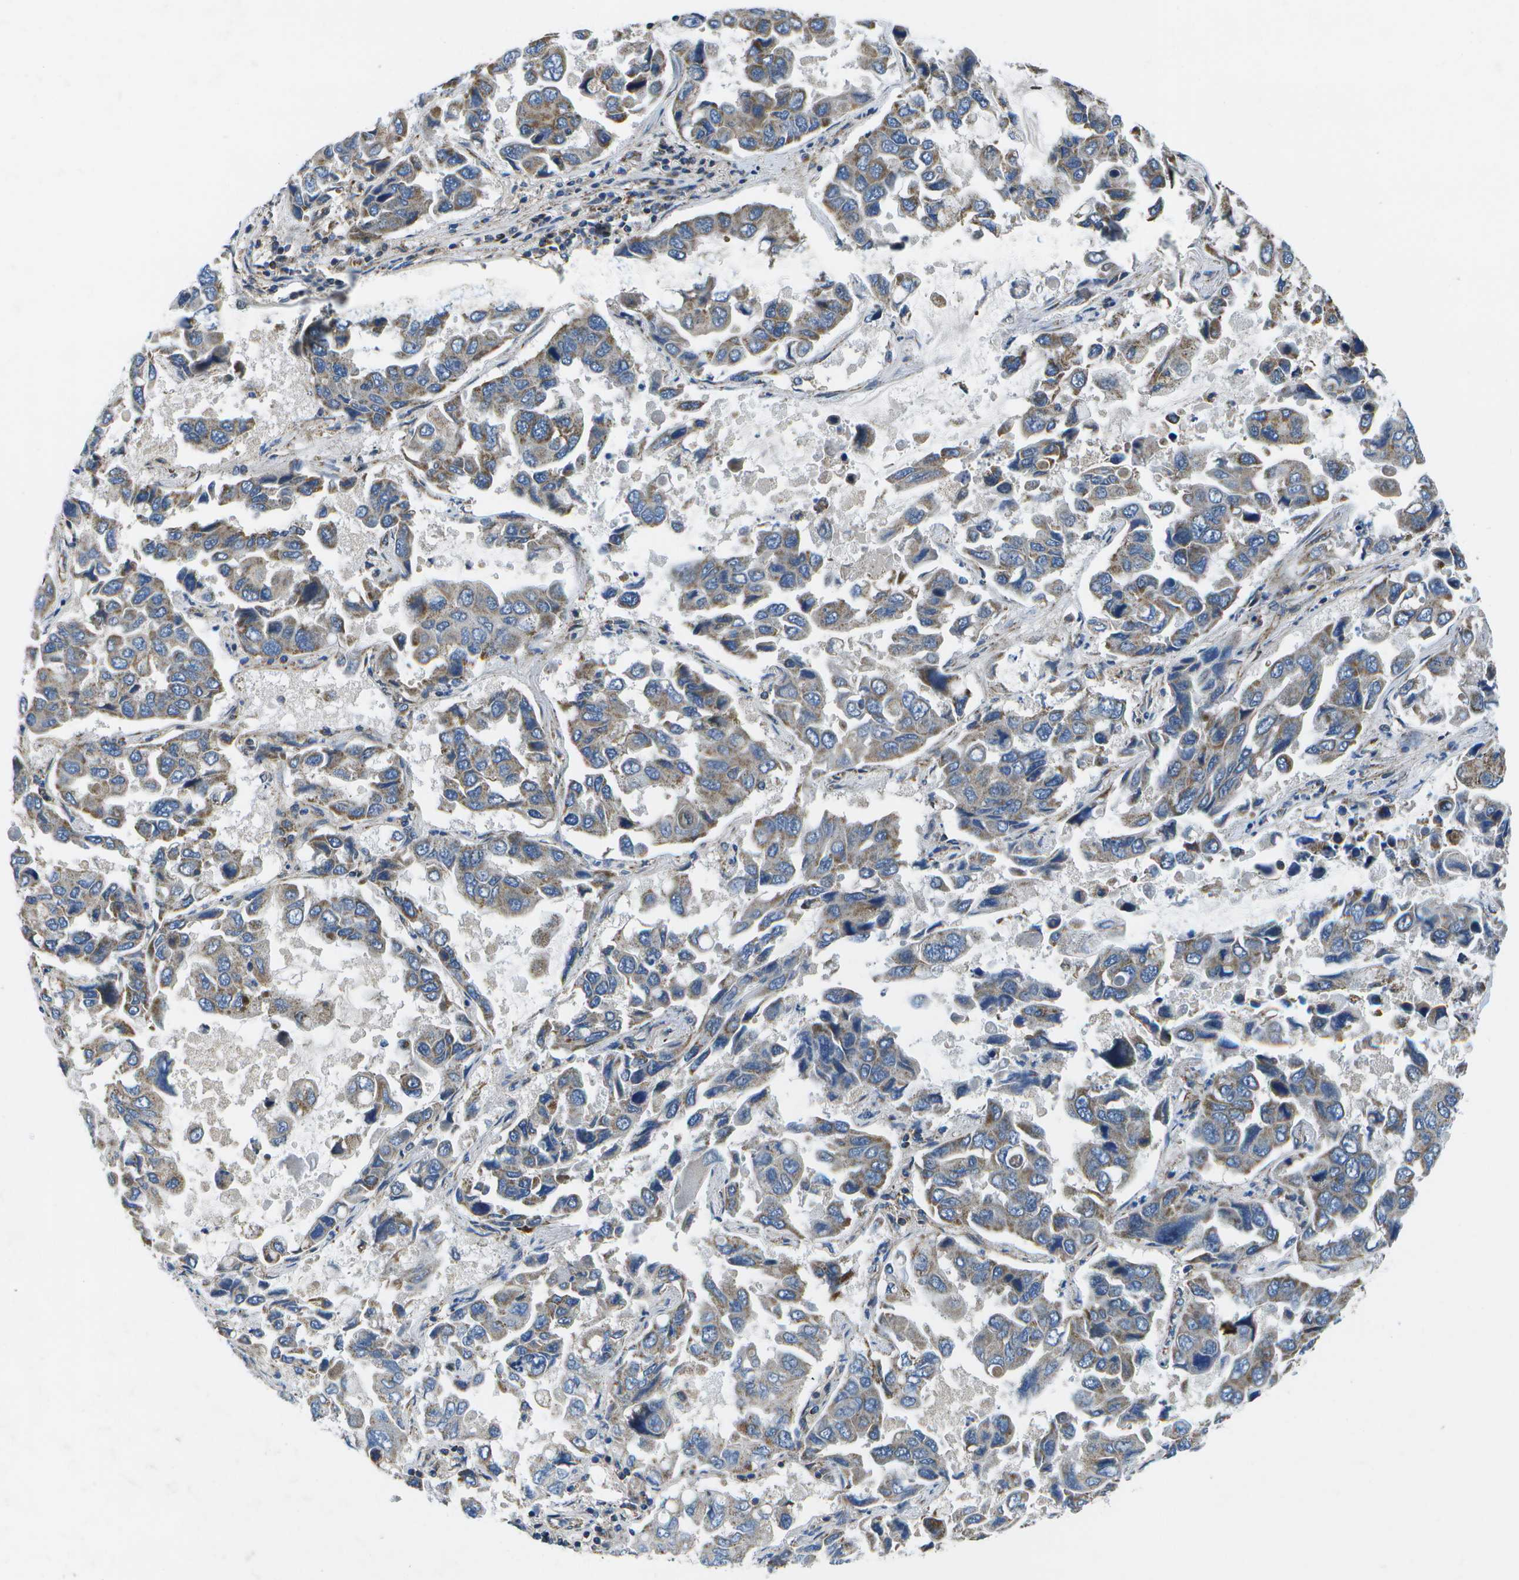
{"staining": {"intensity": "moderate", "quantity": "25%-75%", "location": "cytoplasmic/membranous"}, "tissue": "lung cancer", "cell_type": "Tumor cells", "image_type": "cancer", "snomed": [{"axis": "morphology", "description": "Adenocarcinoma, NOS"}, {"axis": "topography", "description": "Lung"}], "caption": "A micrograph of human lung cancer stained for a protein demonstrates moderate cytoplasmic/membranous brown staining in tumor cells. (brown staining indicates protein expression, while blue staining denotes nuclei).", "gene": "MVK", "patient": {"sex": "male", "age": 64}}